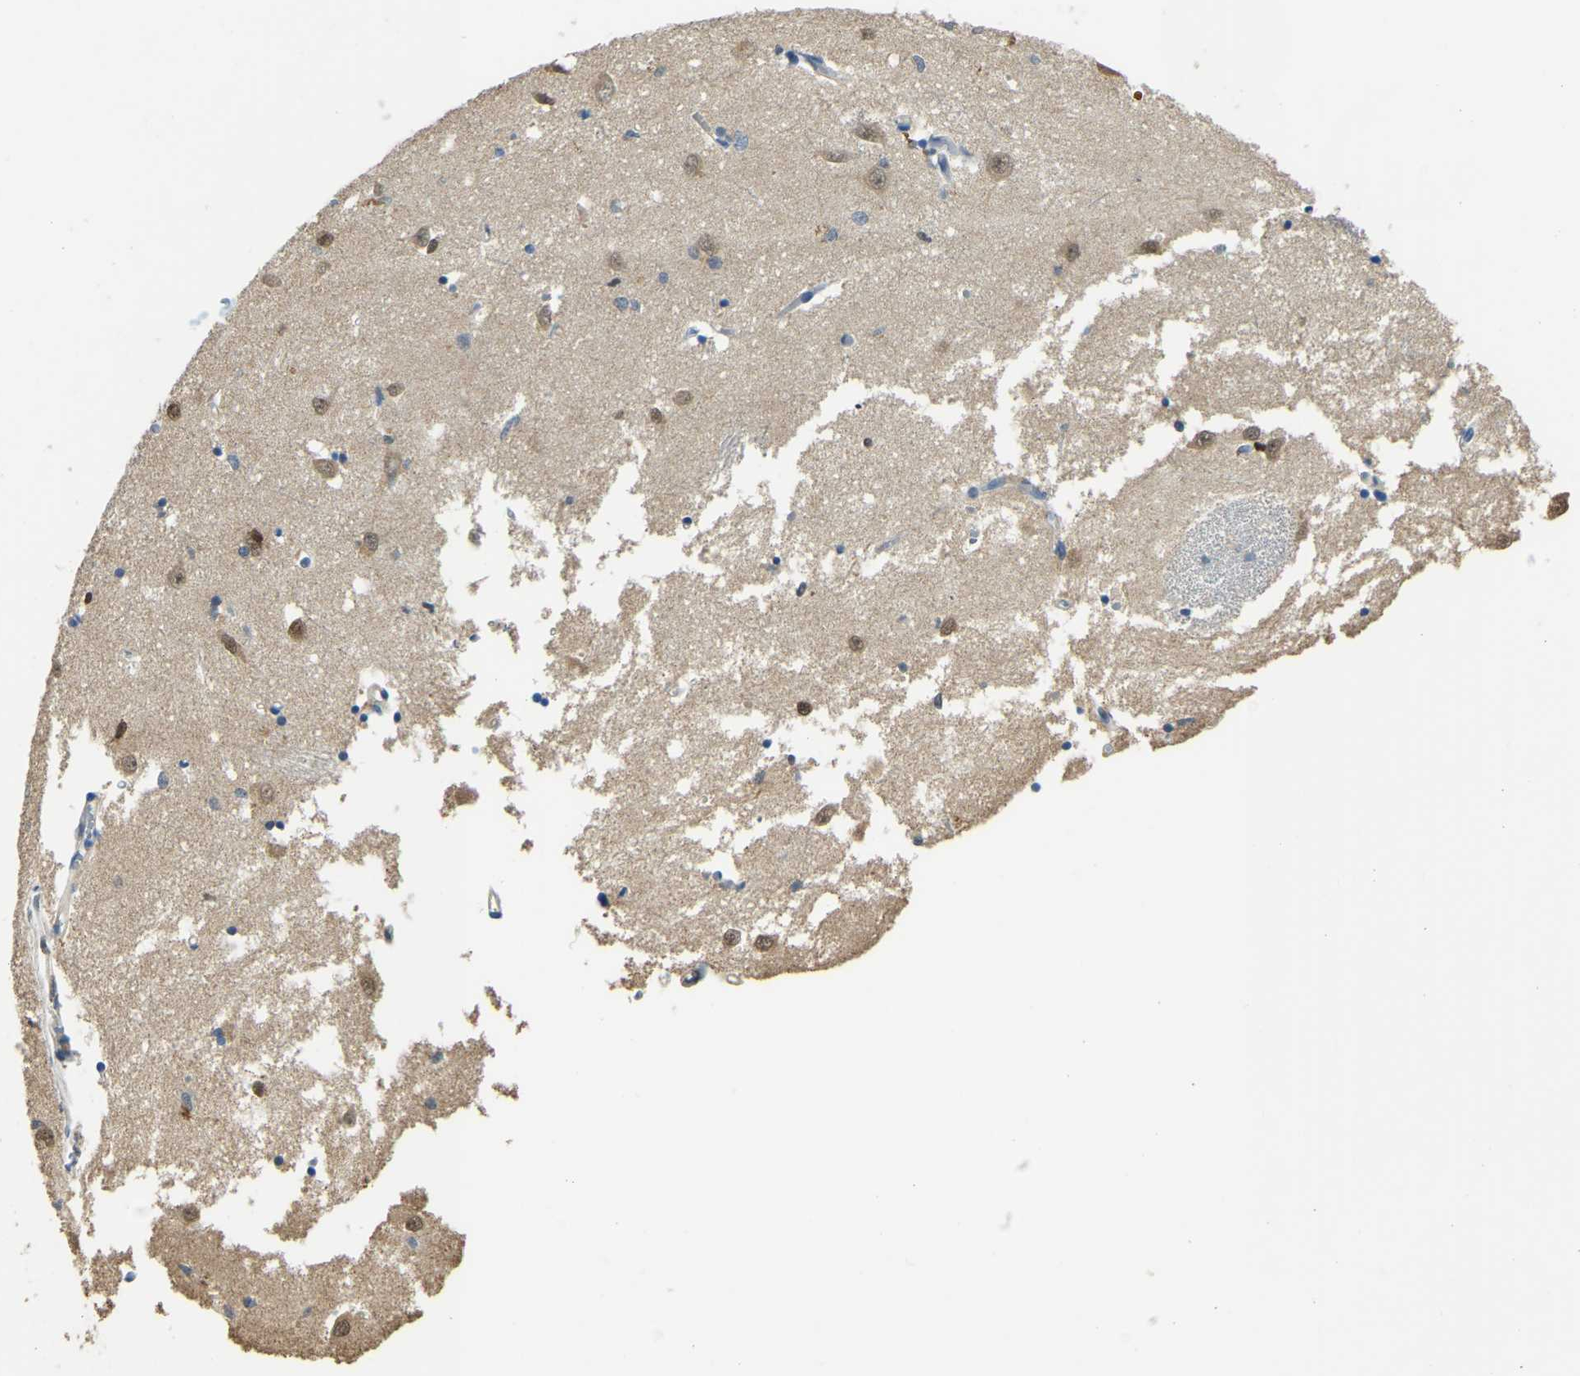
{"staining": {"intensity": "weak", "quantity": "<25%", "location": "cytoplasmic/membranous"}, "tissue": "caudate", "cell_type": "Glial cells", "image_type": "normal", "snomed": [{"axis": "morphology", "description": "Normal tissue, NOS"}, {"axis": "topography", "description": "Lateral ventricle wall"}], "caption": "A high-resolution photomicrograph shows immunohistochemistry (IHC) staining of normal caudate, which reveals no significant expression in glial cells.", "gene": "NANS", "patient": {"sex": "female", "age": 19}}